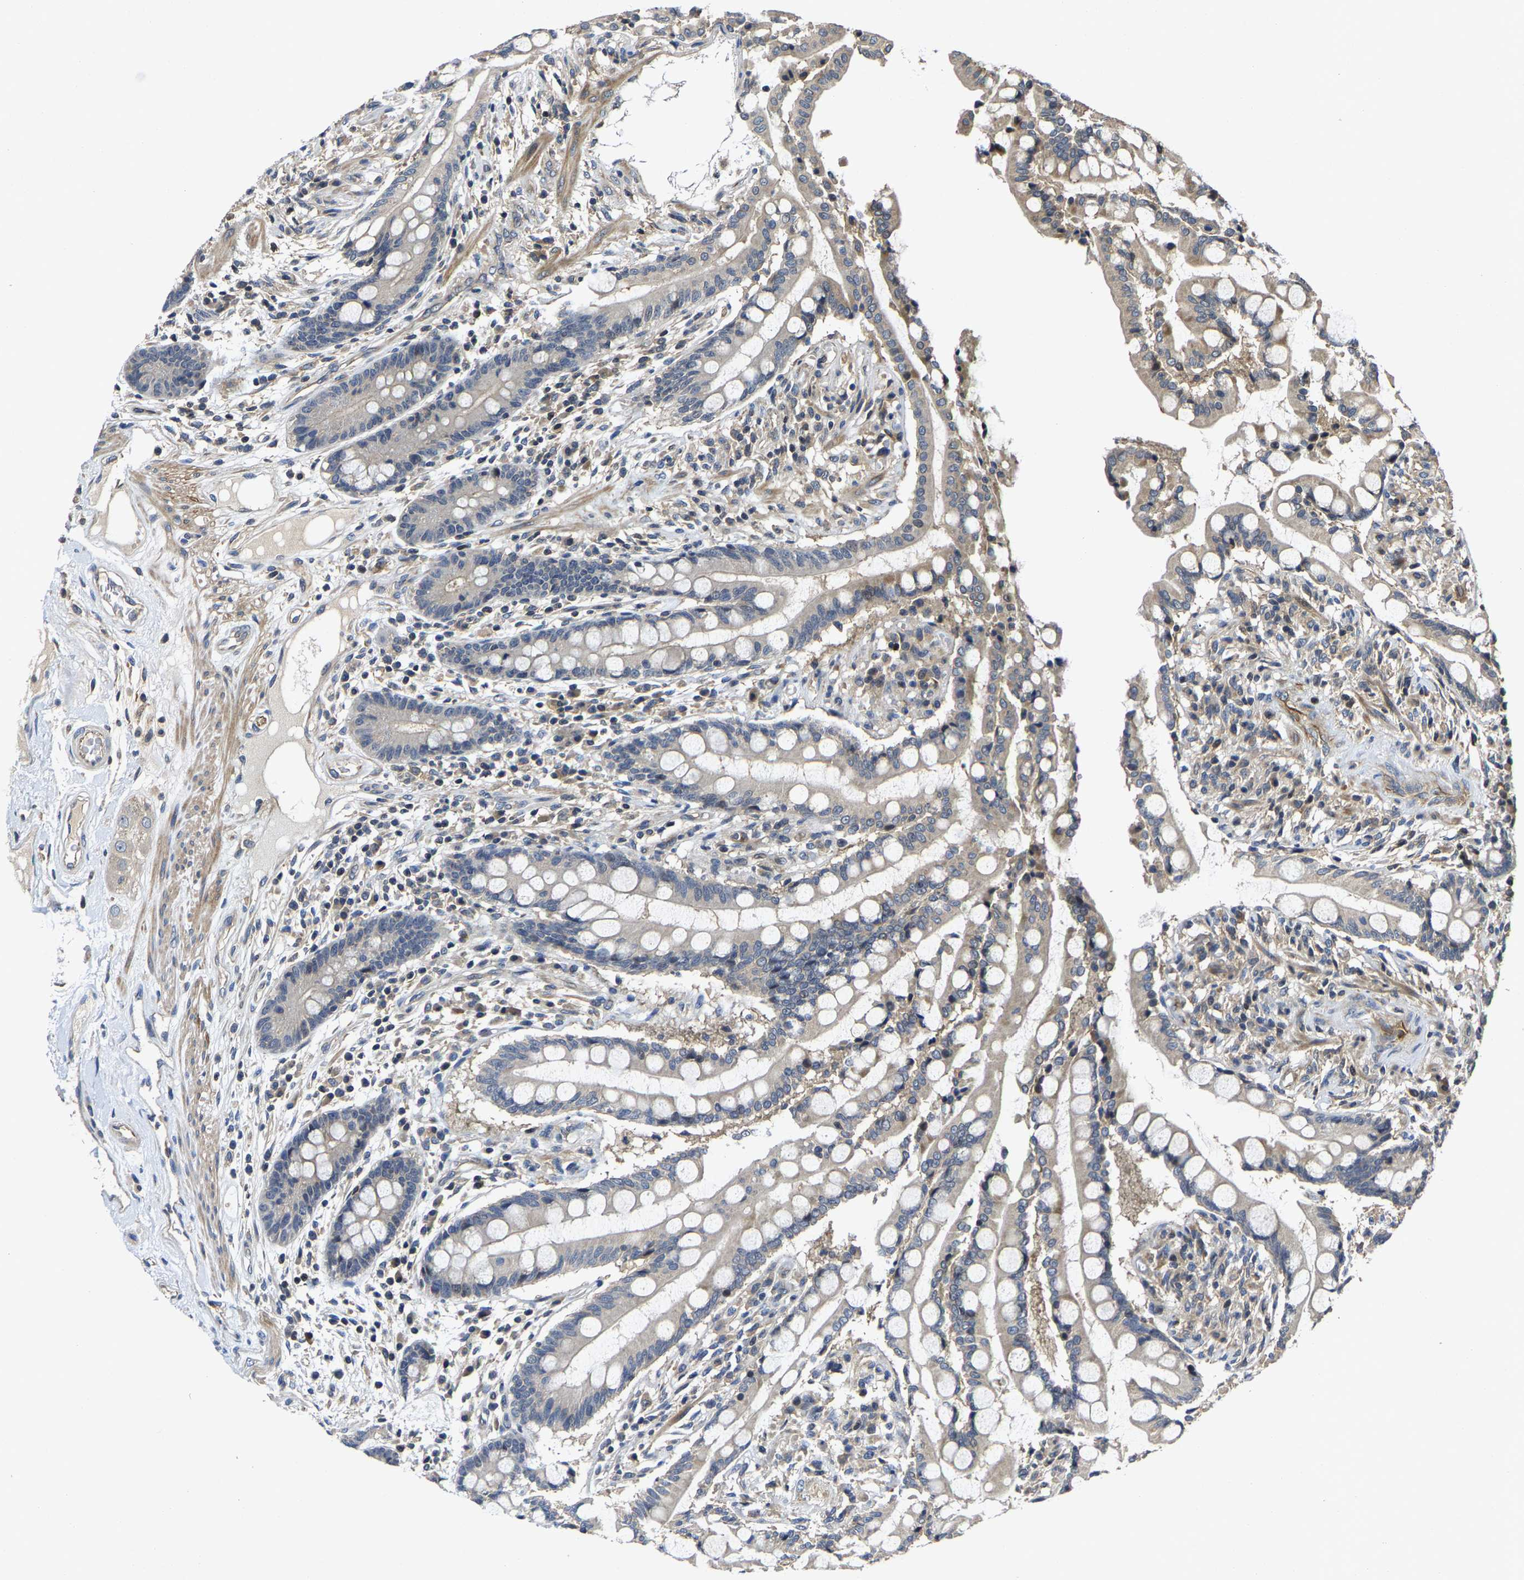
{"staining": {"intensity": "moderate", "quantity": ">75%", "location": "cytoplasmic/membranous"}, "tissue": "colon", "cell_type": "Endothelial cells", "image_type": "normal", "snomed": [{"axis": "morphology", "description": "Normal tissue, NOS"}, {"axis": "topography", "description": "Colon"}], "caption": "DAB immunohistochemical staining of unremarkable human colon reveals moderate cytoplasmic/membranous protein staining in about >75% of endothelial cells. (Brightfield microscopy of DAB IHC at high magnification).", "gene": "AGBL3", "patient": {"sex": "male", "age": 73}}